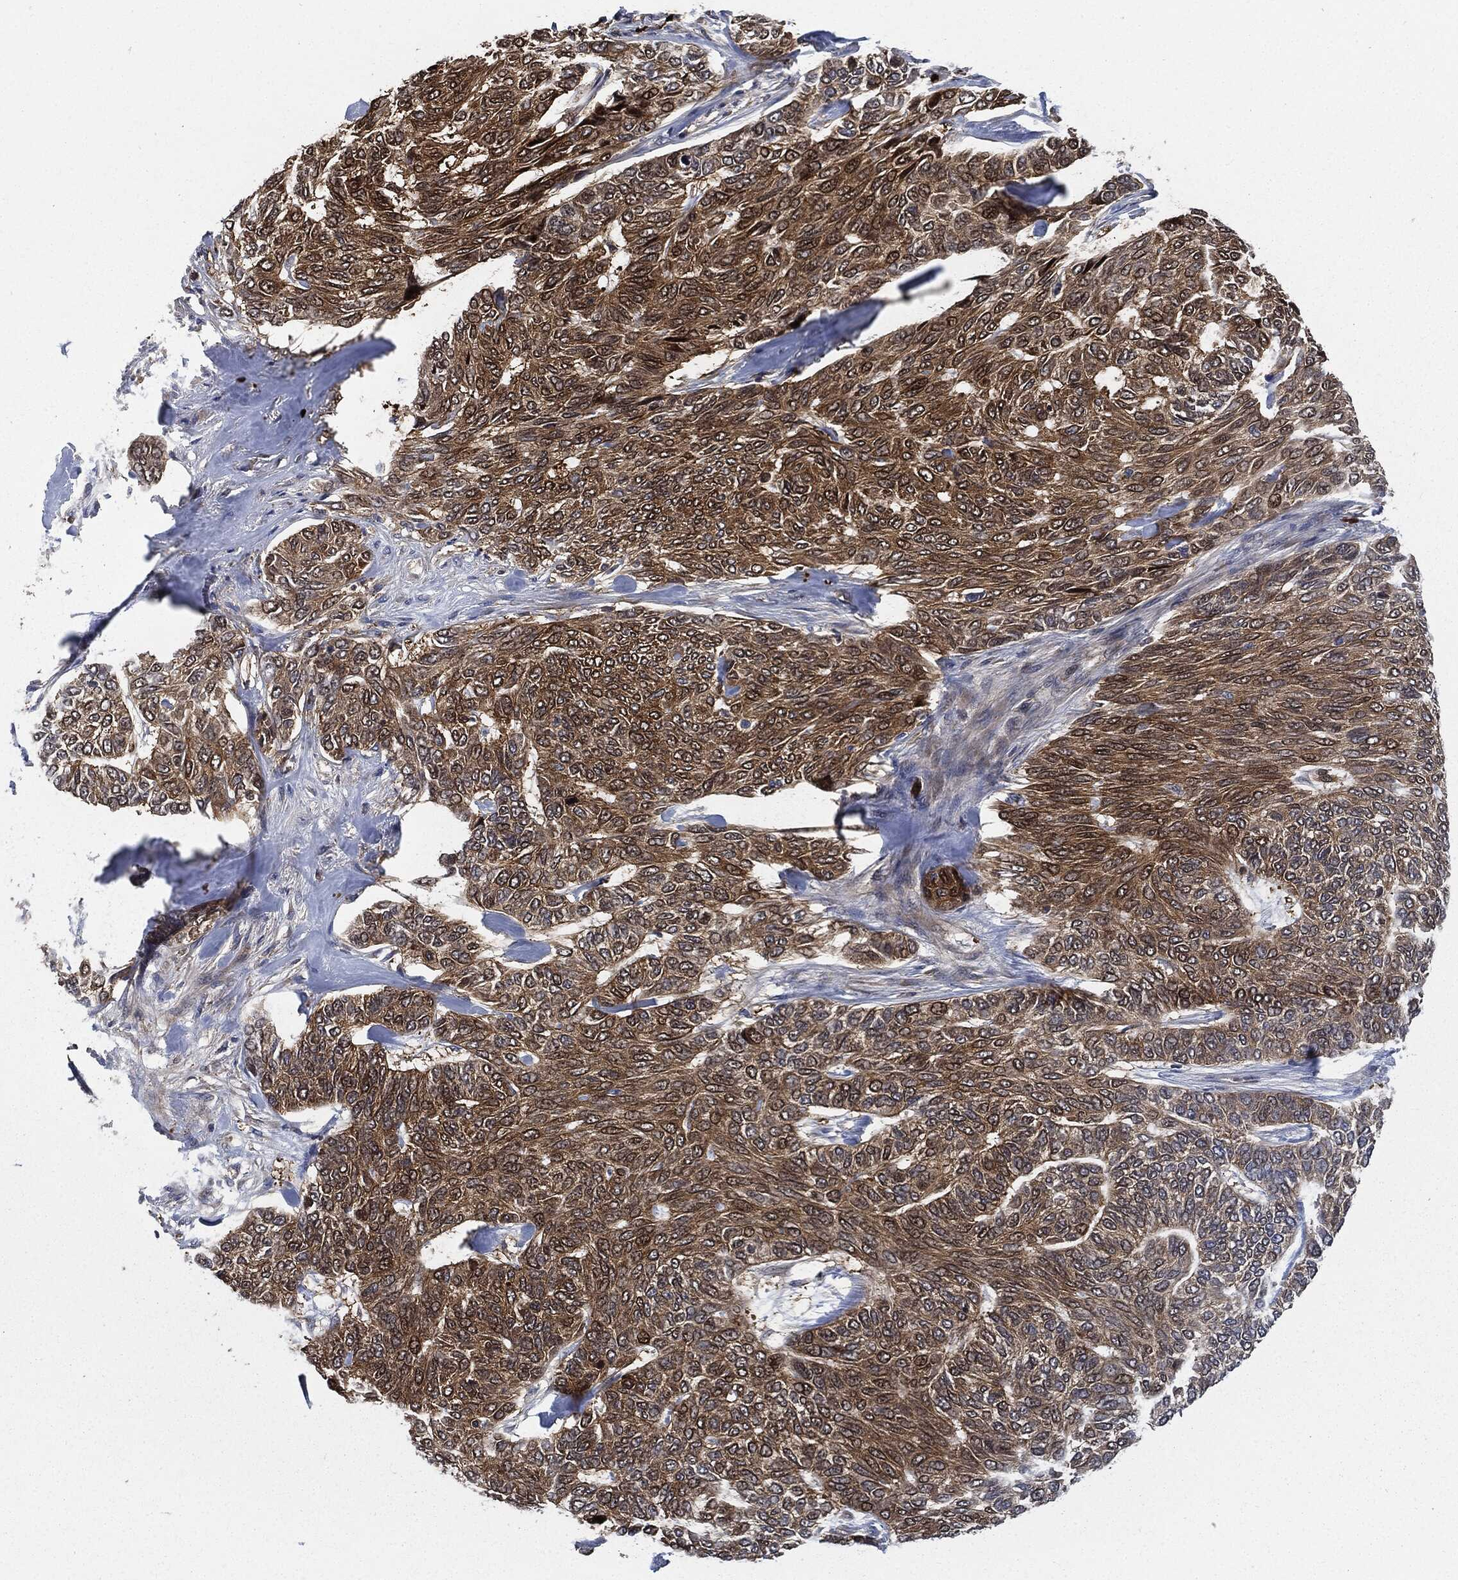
{"staining": {"intensity": "moderate", "quantity": "25%-75%", "location": "cytoplasmic/membranous"}, "tissue": "skin cancer", "cell_type": "Tumor cells", "image_type": "cancer", "snomed": [{"axis": "morphology", "description": "Basal cell carcinoma"}, {"axis": "topography", "description": "Skin"}], "caption": "A high-resolution photomicrograph shows immunohistochemistry staining of skin cancer, which exhibits moderate cytoplasmic/membranous staining in about 25%-75% of tumor cells. The staining is performed using DAB brown chromogen to label protein expression. The nuclei are counter-stained blue using hematoxylin.", "gene": "PRDX2", "patient": {"sex": "female", "age": 65}}